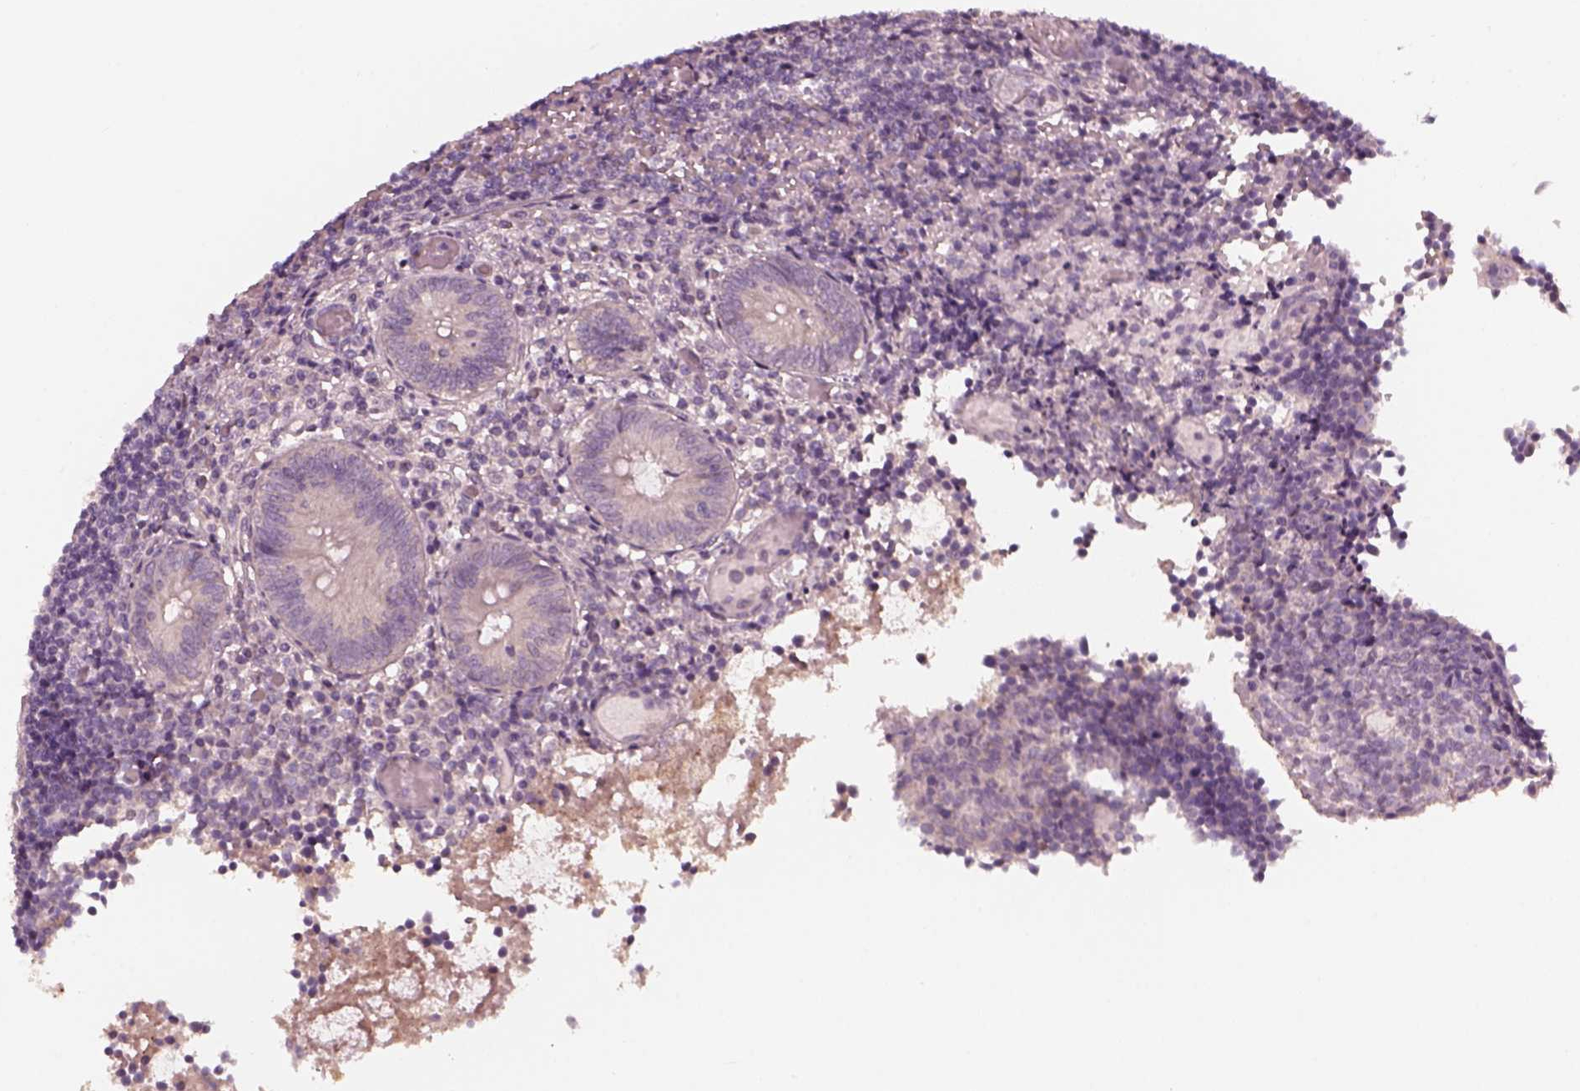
{"staining": {"intensity": "weak", "quantity": "<25%", "location": "cytoplasmic/membranous"}, "tissue": "appendix", "cell_type": "Glandular cells", "image_type": "normal", "snomed": [{"axis": "morphology", "description": "Normal tissue, NOS"}, {"axis": "topography", "description": "Appendix"}], "caption": "IHC image of normal human appendix stained for a protein (brown), which displays no staining in glandular cells.", "gene": "RGS7", "patient": {"sex": "female", "age": 32}}